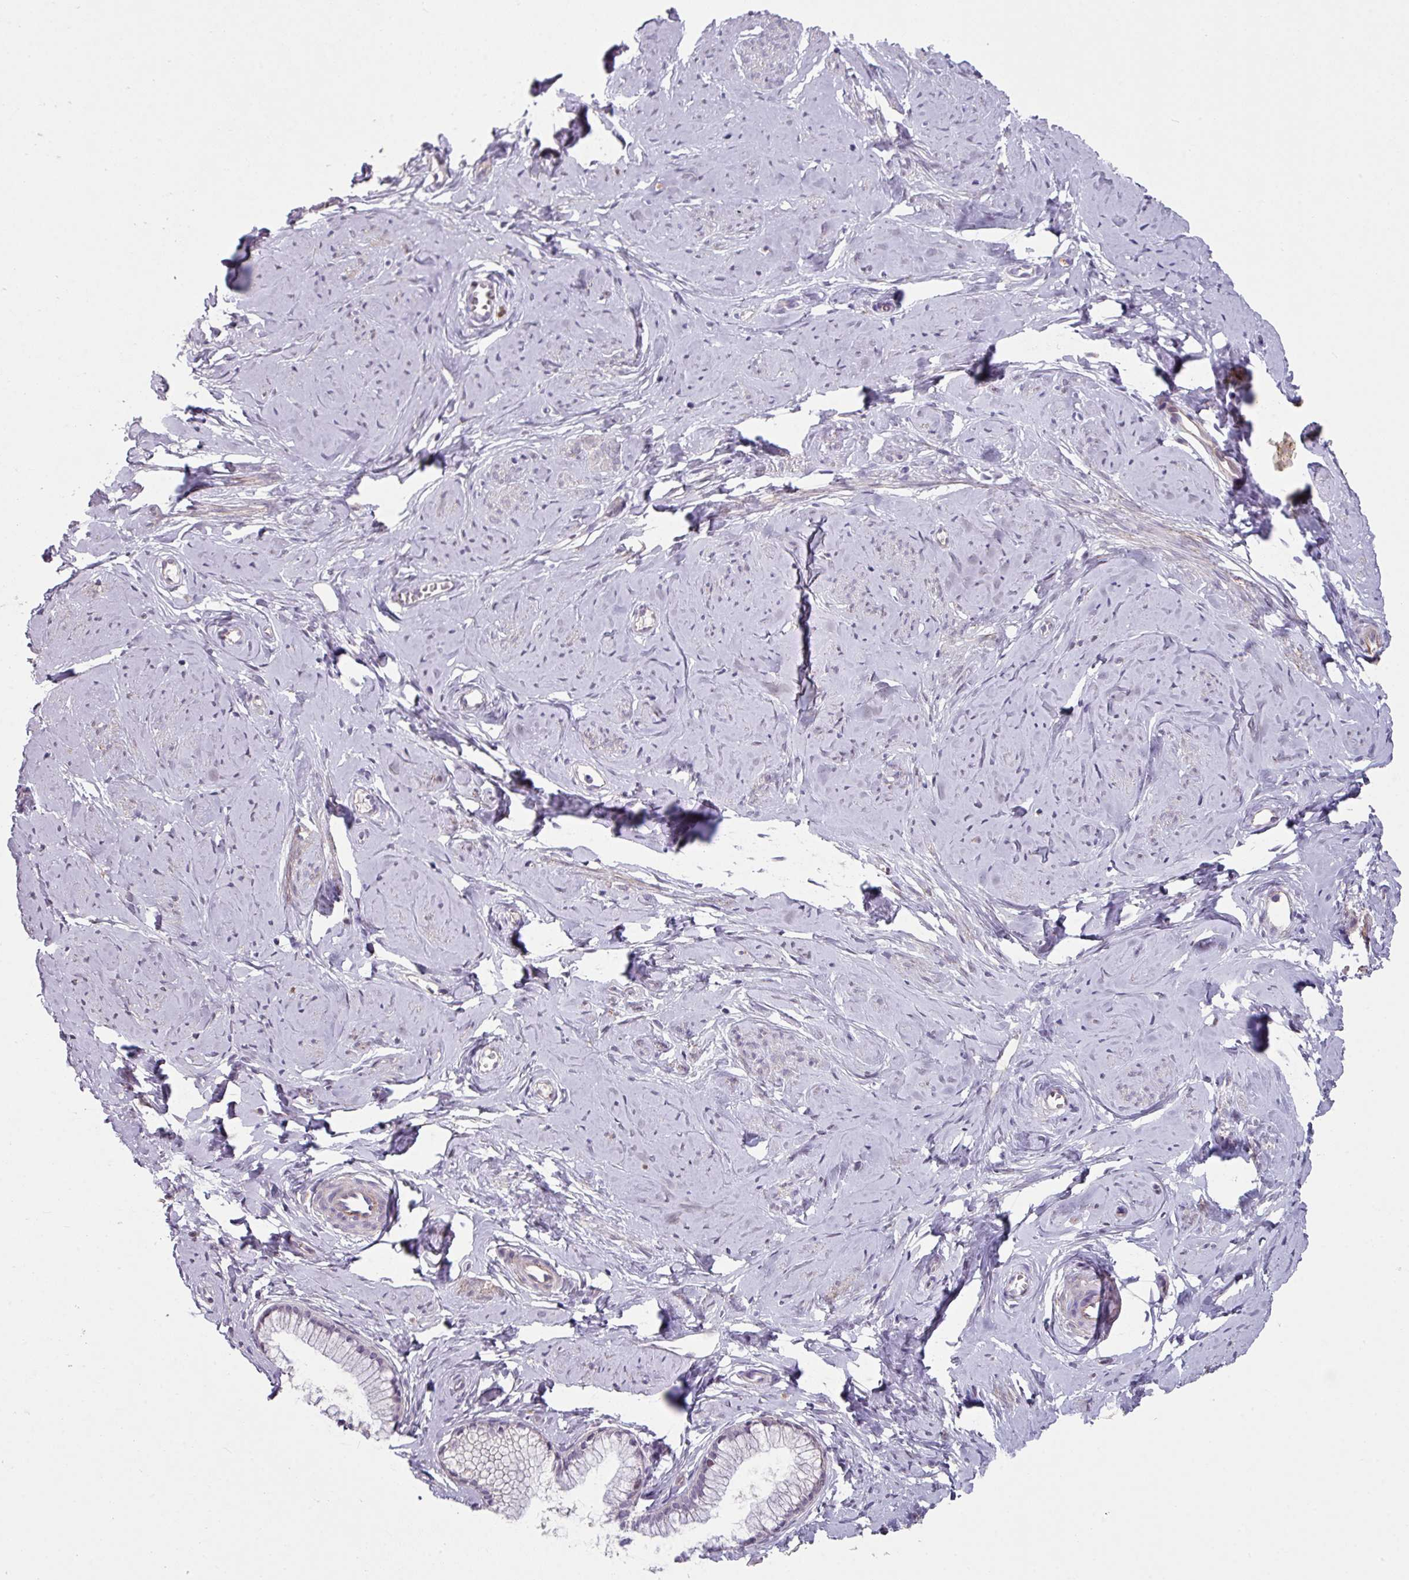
{"staining": {"intensity": "negative", "quantity": "none", "location": "none"}, "tissue": "cervix", "cell_type": "Glandular cells", "image_type": "normal", "snomed": [{"axis": "morphology", "description": "Normal tissue, NOS"}, {"axis": "topography", "description": "Cervix"}], "caption": "DAB (3,3'-diaminobenzidine) immunohistochemical staining of normal human cervix exhibits no significant expression in glandular cells. Nuclei are stained in blue.", "gene": "C2orf16", "patient": {"sex": "female", "age": 40}}